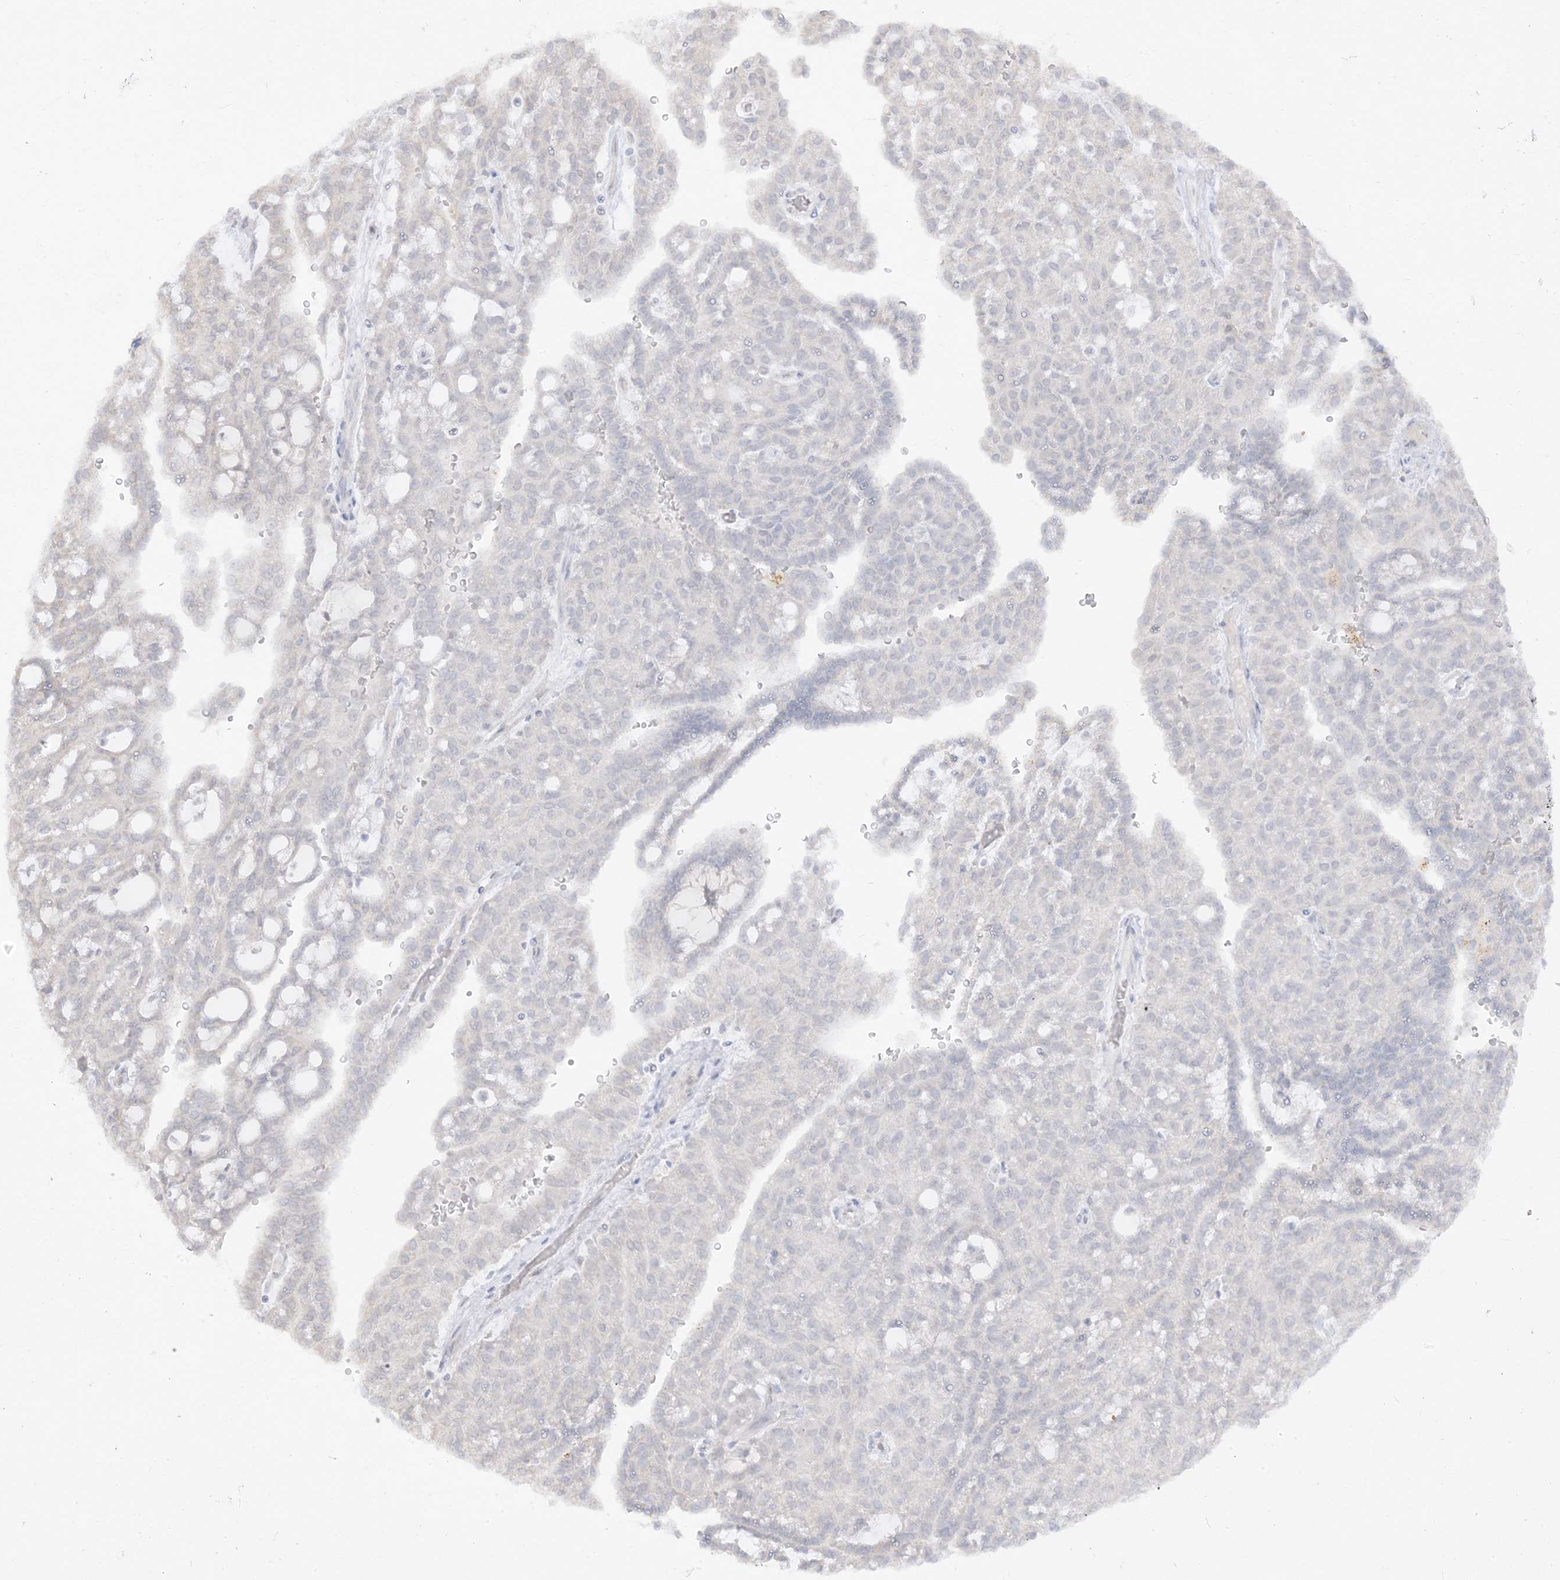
{"staining": {"intensity": "negative", "quantity": "none", "location": "none"}, "tissue": "renal cancer", "cell_type": "Tumor cells", "image_type": "cancer", "snomed": [{"axis": "morphology", "description": "Adenocarcinoma, NOS"}, {"axis": "topography", "description": "Kidney"}], "caption": "Adenocarcinoma (renal) stained for a protein using immunohistochemistry exhibits no staining tumor cells.", "gene": "LOXL3", "patient": {"sex": "male", "age": 63}}